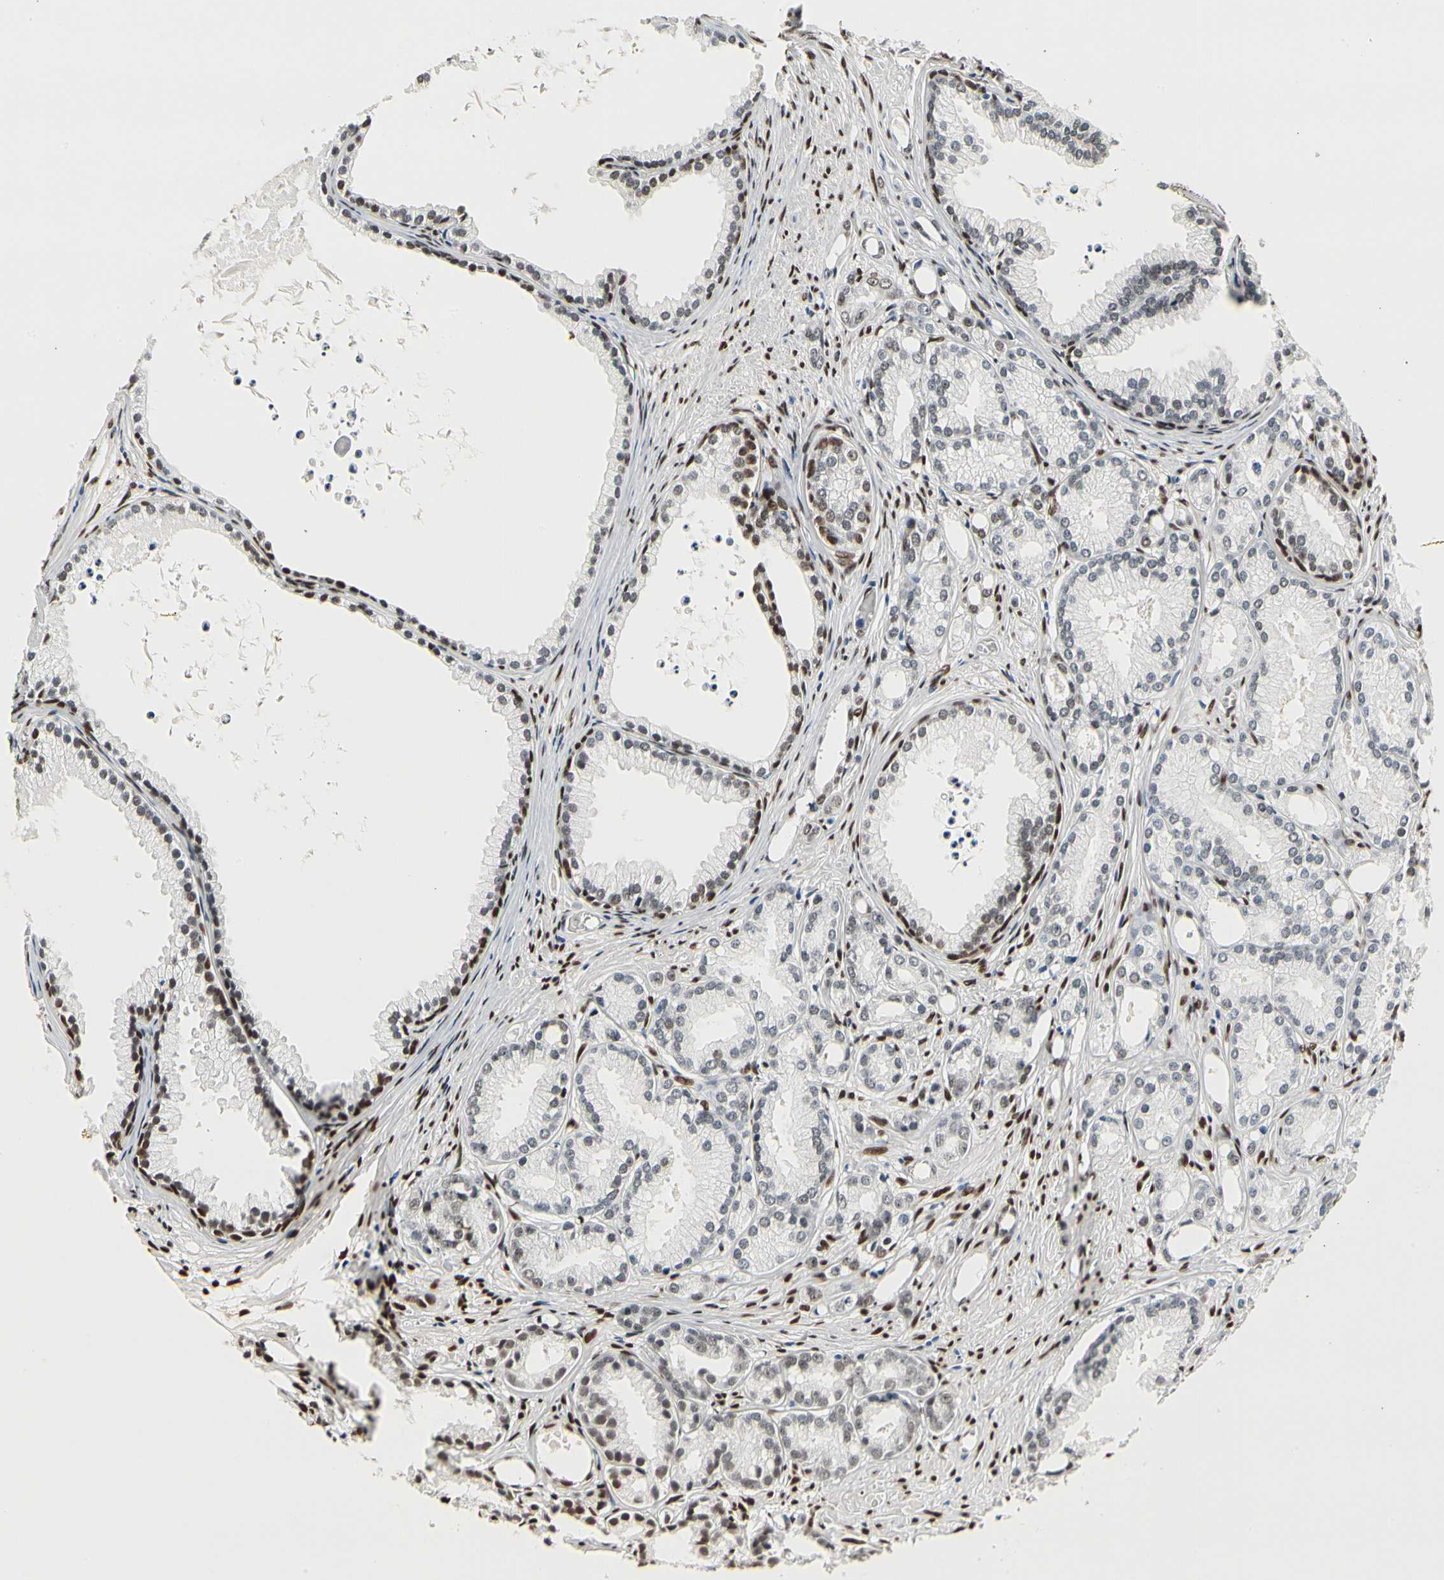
{"staining": {"intensity": "weak", "quantity": "25%-75%", "location": "nuclear"}, "tissue": "prostate cancer", "cell_type": "Tumor cells", "image_type": "cancer", "snomed": [{"axis": "morphology", "description": "Adenocarcinoma, Low grade"}, {"axis": "topography", "description": "Prostate"}], "caption": "Weak nuclear staining is seen in about 25%-75% of tumor cells in low-grade adenocarcinoma (prostate).", "gene": "NFIA", "patient": {"sex": "male", "age": 72}}